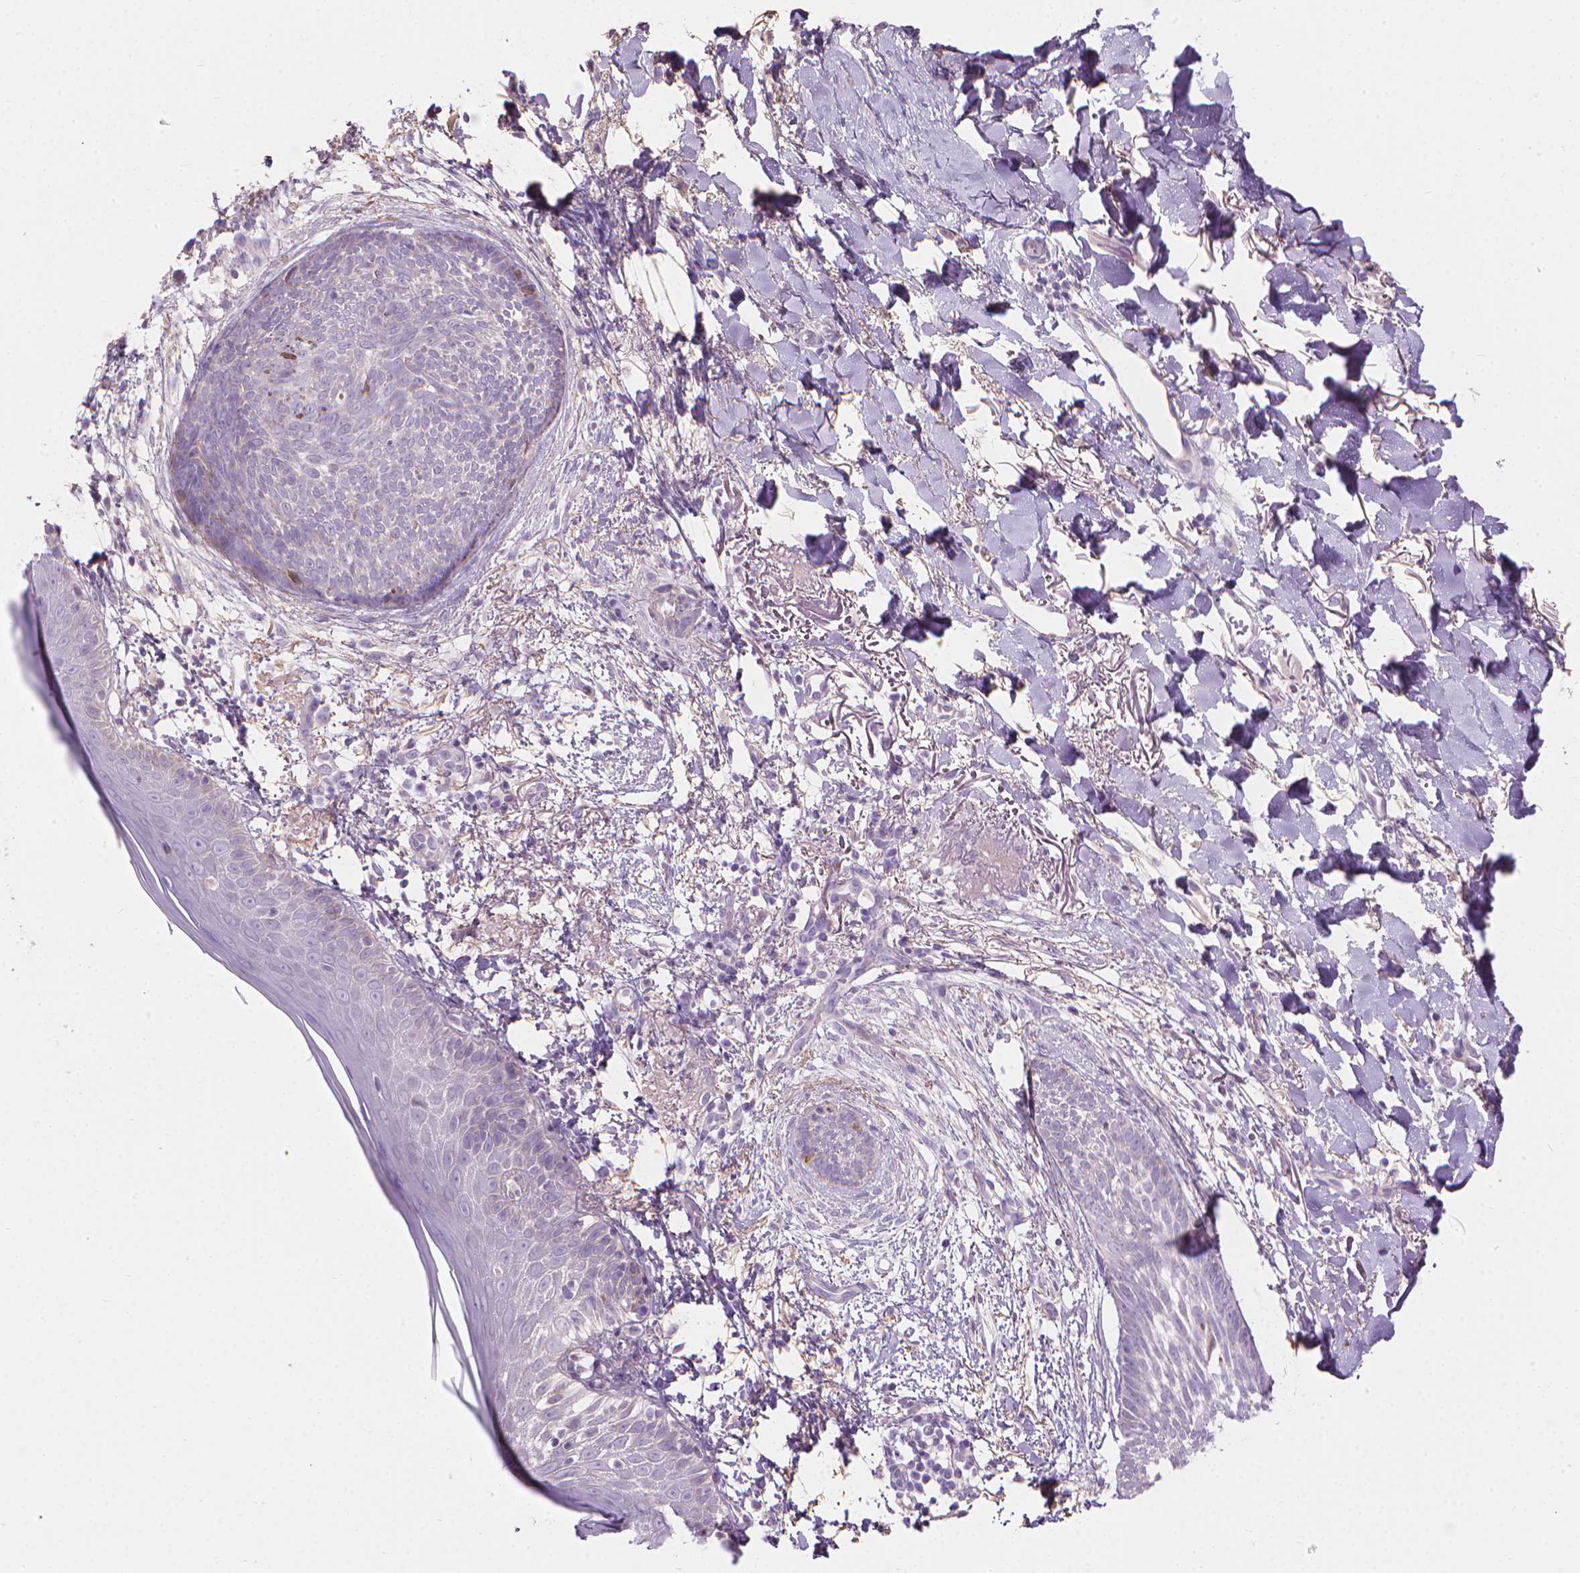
{"staining": {"intensity": "negative", "quantity": "none", "location": "none"}, "tissue": "skin cancer", "cell_type": "Tumor cells", "image_type": "cancer", "snomed": [{"axis": "morphology", "description": "Normal tissue, NOS"}, {"axis": "morphology", "description": "Basal cell carcinoma"}, {"axis": "topography", "description": "Skin"}], "caption": "Immunohistochemistry of human skin cancer (basal cell carcinoma) exhibits no staining in tumor cells.", "gene": "CABCOCO1", "patient": {"sex": "male", "age": 84}}